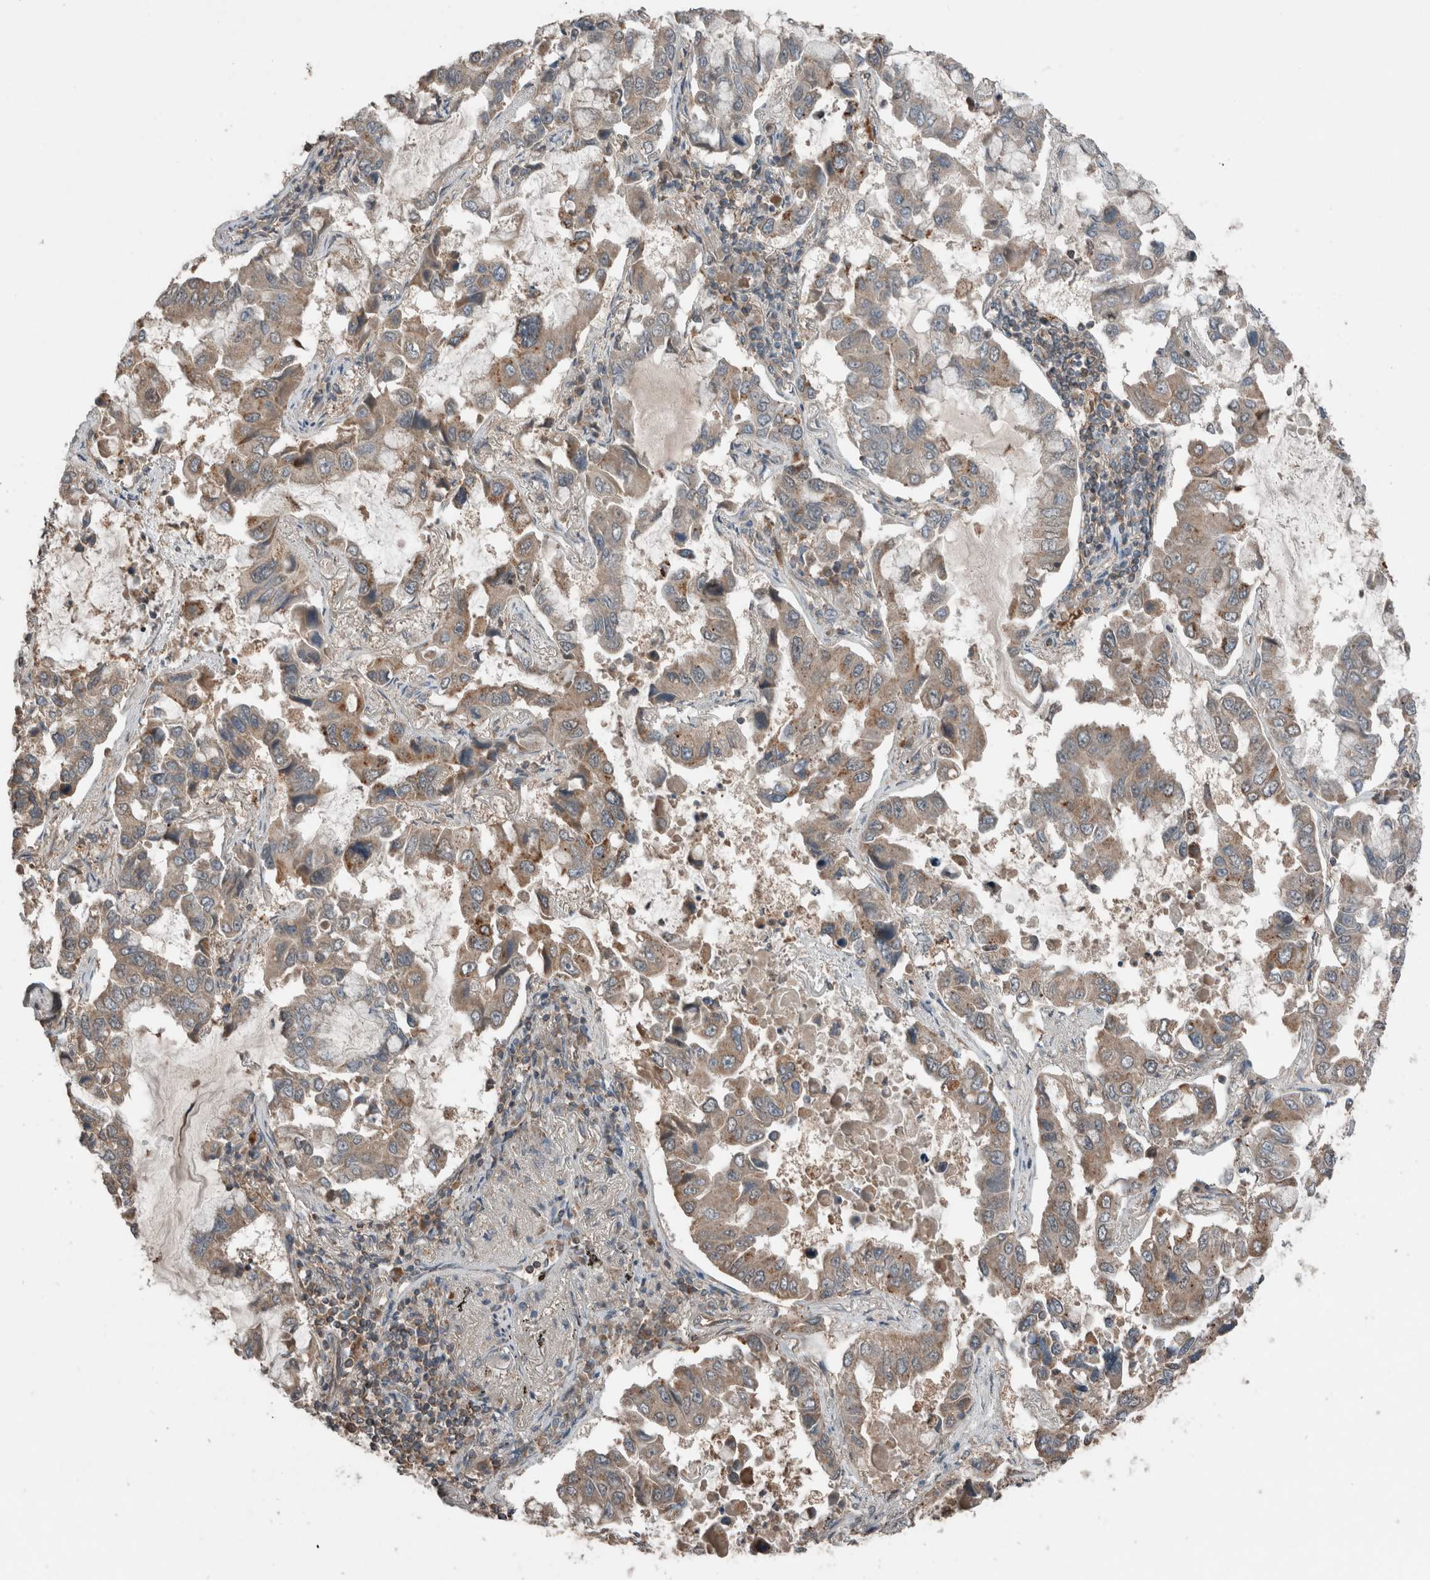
{"staining": {"intensity": "weak", "quantity": ">75%", "location": "cytoplasmic/membranous"}, "tissue": "lung cancer", "cell_type": "Tumor cells", "image_type": "cancer", "snomed": [{"axis": "morphology", "description": "Adenocarcinoma, NOS"}, {"axis": "topography", "description": "Lung"}], "caption": "Immunohistochemistry (IHC) histopathology image of neoplastic tissue: human adenocarcinoma (lung) stained using immunohistochemistry (IHC) displays low levels of weak protein expression localized specifically in the cytoplasmic/membranous of tumor cells, appearing as a cytoplasmic/membranous brown color.", "gene": "KLK14", "patient": {"sex": "male", "age": 64}}